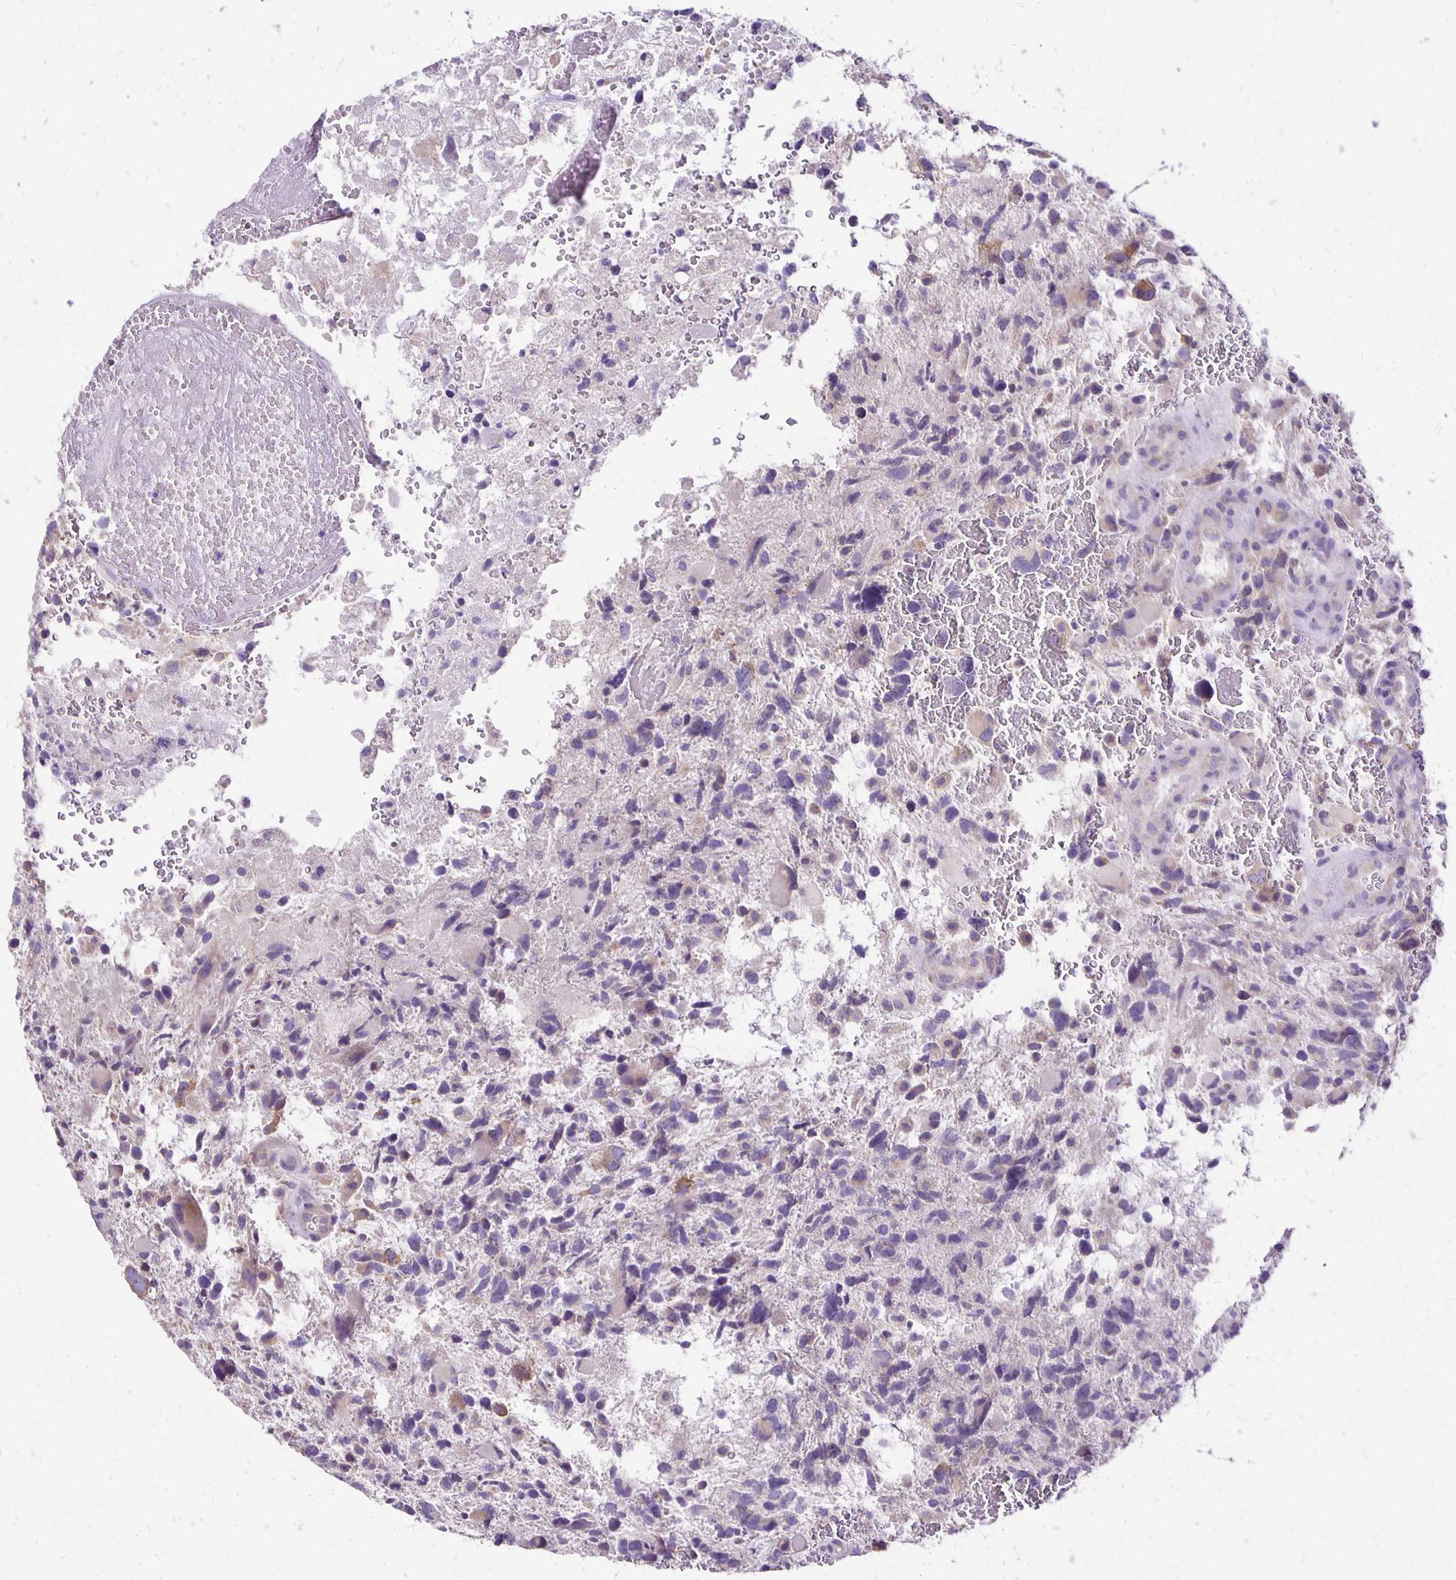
{"staining": {"intensity": "negative", "quantity": "none", "location": "none"}, "tissue": "glioma", "cell_type": "Tumor cells", "image_type": "cancer", "snomed": [{"axis": "morphology", "description": "Glioma, malignant, High grade"}, {"axis": "topography", "description": "Brain"}], "caption": "Malignant high-grade glioma stained for a protein using immunohistochemistry (IHC) reveals no positivity tumor cells.", "gene": "ANKRD45", "patient": {"sex": "female", "age": 71}}